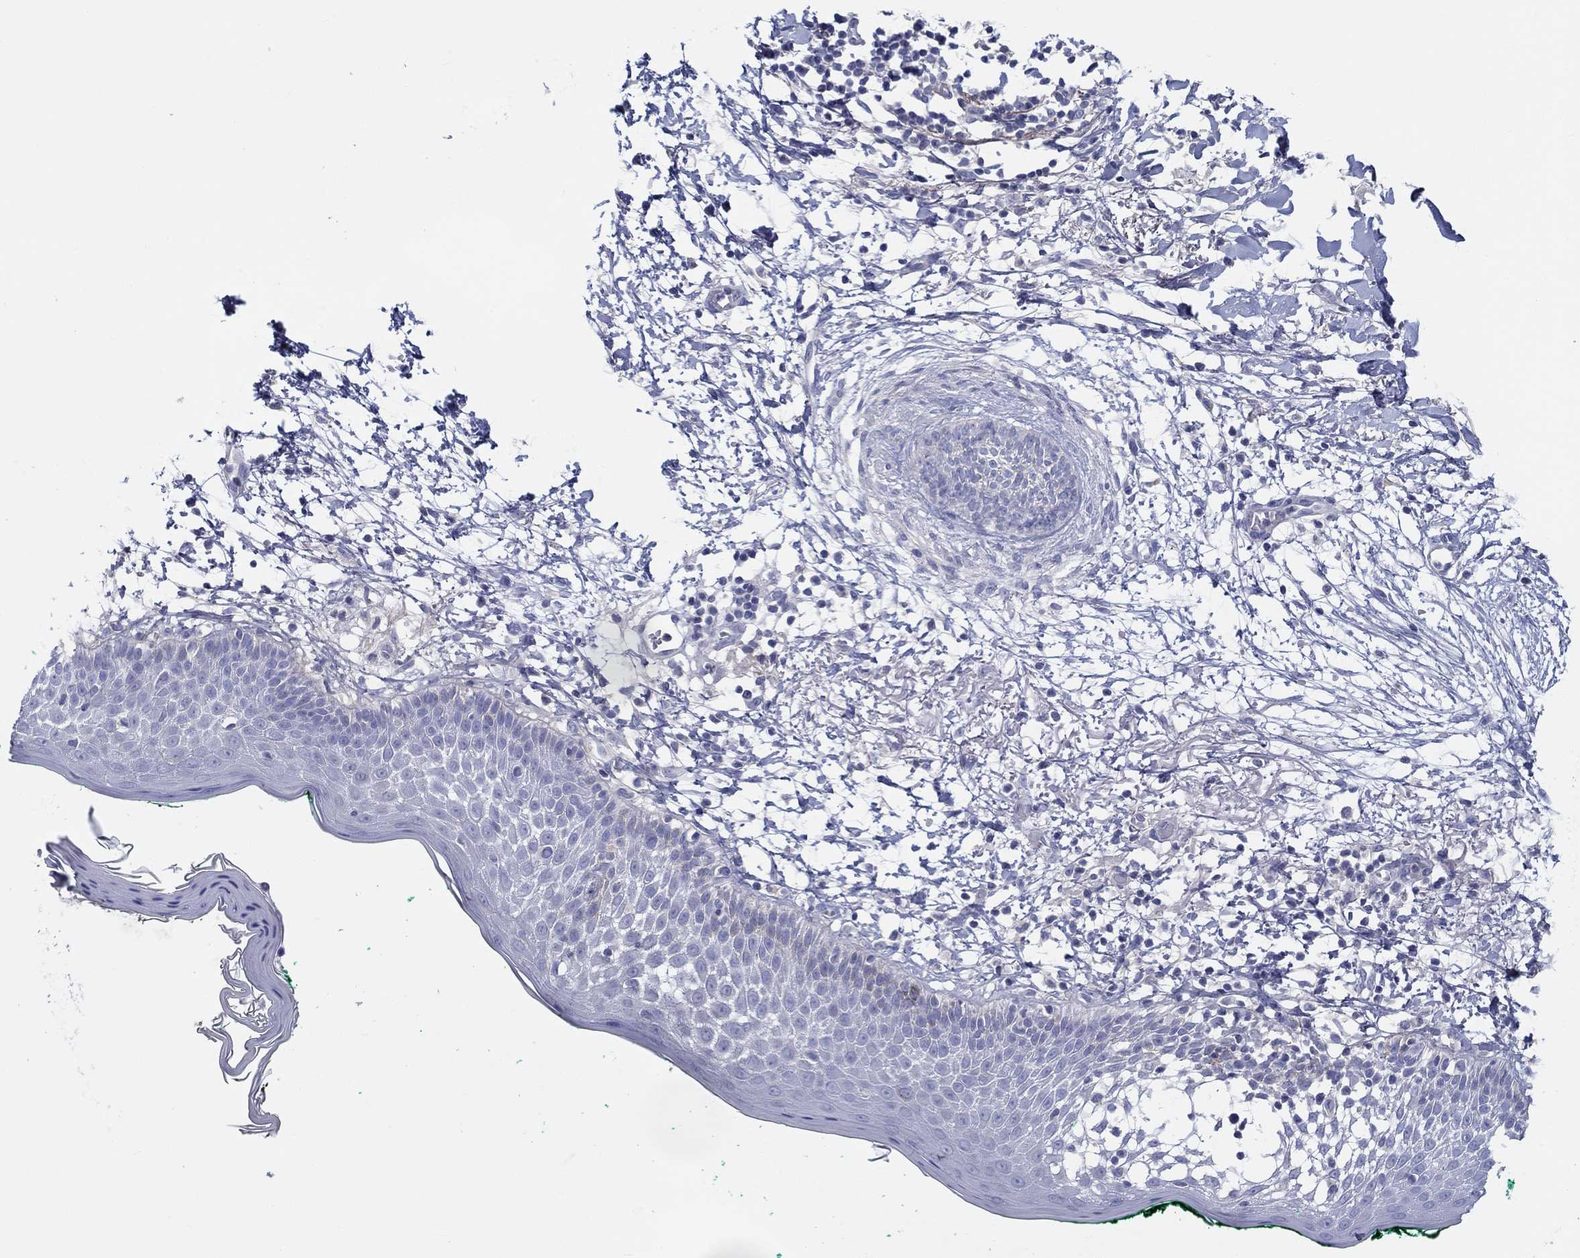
{"staining": {"intensity": "negative", "quantity": "none", "location": "none"}, "tissue": "skin cancer", "cell_type": "Tumor cells", "image_type": "cancer", "snomed": [{"axis": "morphology", "description": "Normal tissue, NOS"}, {"axis": "morphology", "description": "Basal cell carcinoma"}, {"axis": "topography", "description": "Skin"}], "caption": "Tumor cells show no significant positivity in basal cell carcinoma (skin). (IHC, brightfield microscopy, high magnification).", "gene": "HAPLN4", "patient": {"sex": "male", "age": 84}}